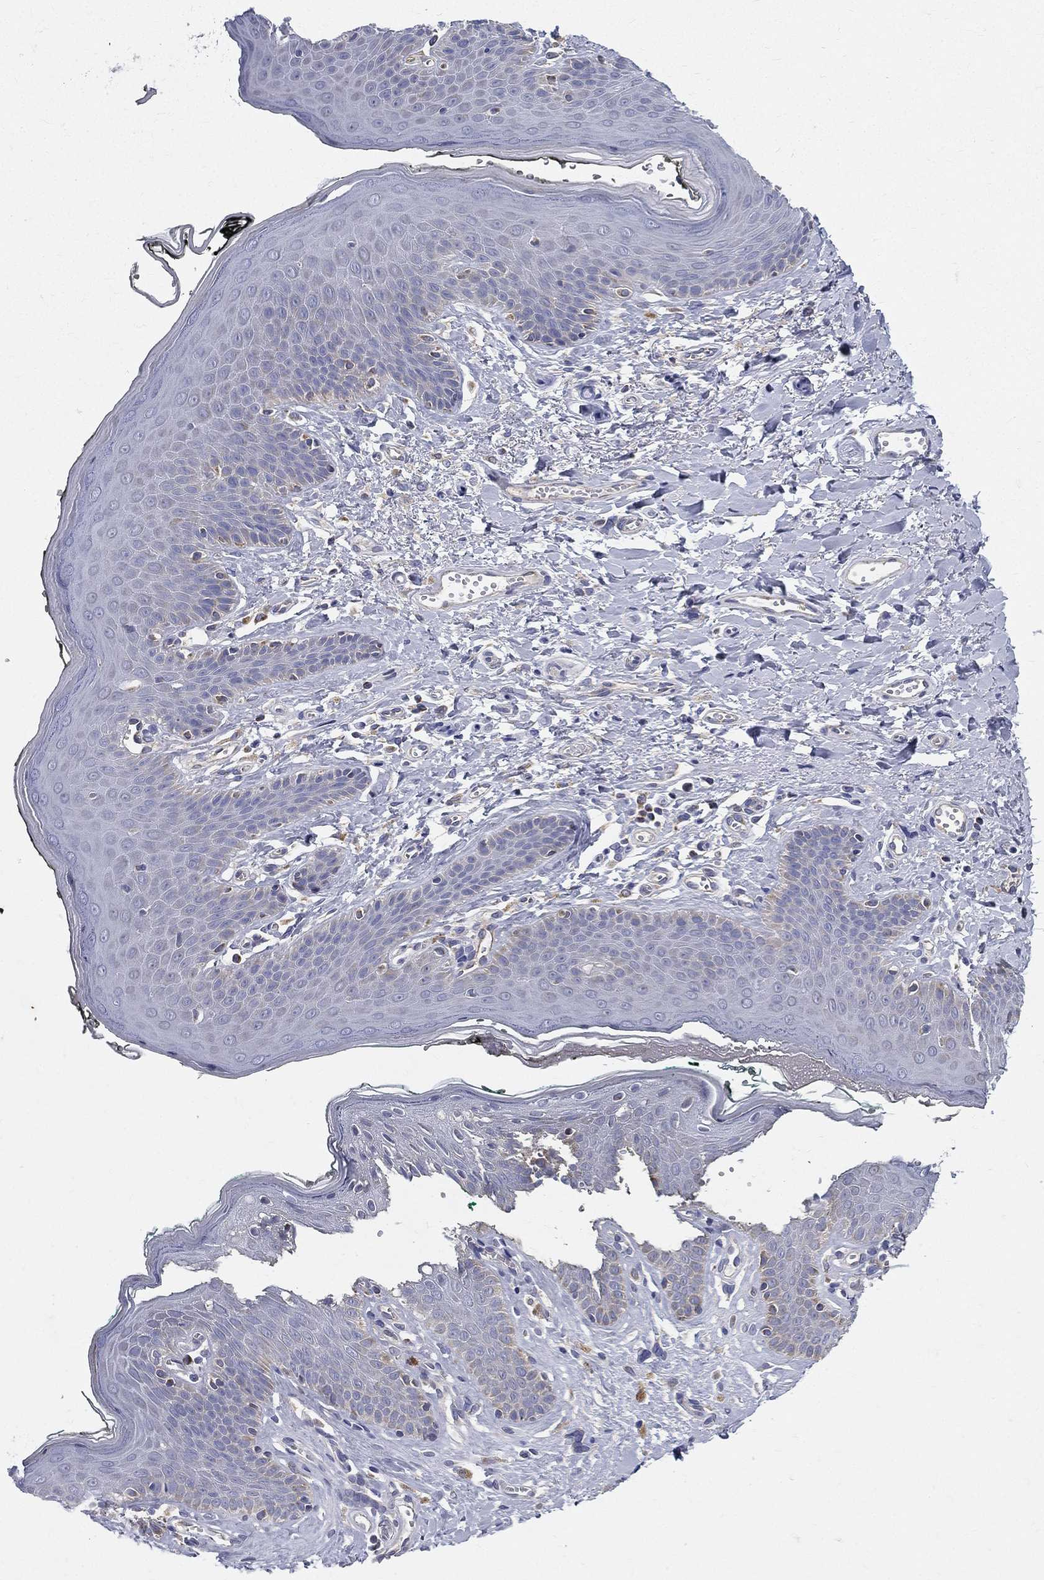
{"staining": {"intensity": "negative", "quantity": "none", "location": "none"}, "tissue": "vagina", "cell_type": "Squamous epithelial cells", "image_type": "normal", "snomed": [{"axis": "morphology", "description": "Normal tissue, NOS"}, {"axis": "topography", "description": "Vagina"}], "caption": "High magnification brightfield microscopy of unremarkable vagina stained with DAB (brown) and counterstained with hematoxylin (blue): squamous epithelial cells show no significant staining.", "gene": "PWWP3A", "patient": {"sex": "female", "age": 66}}